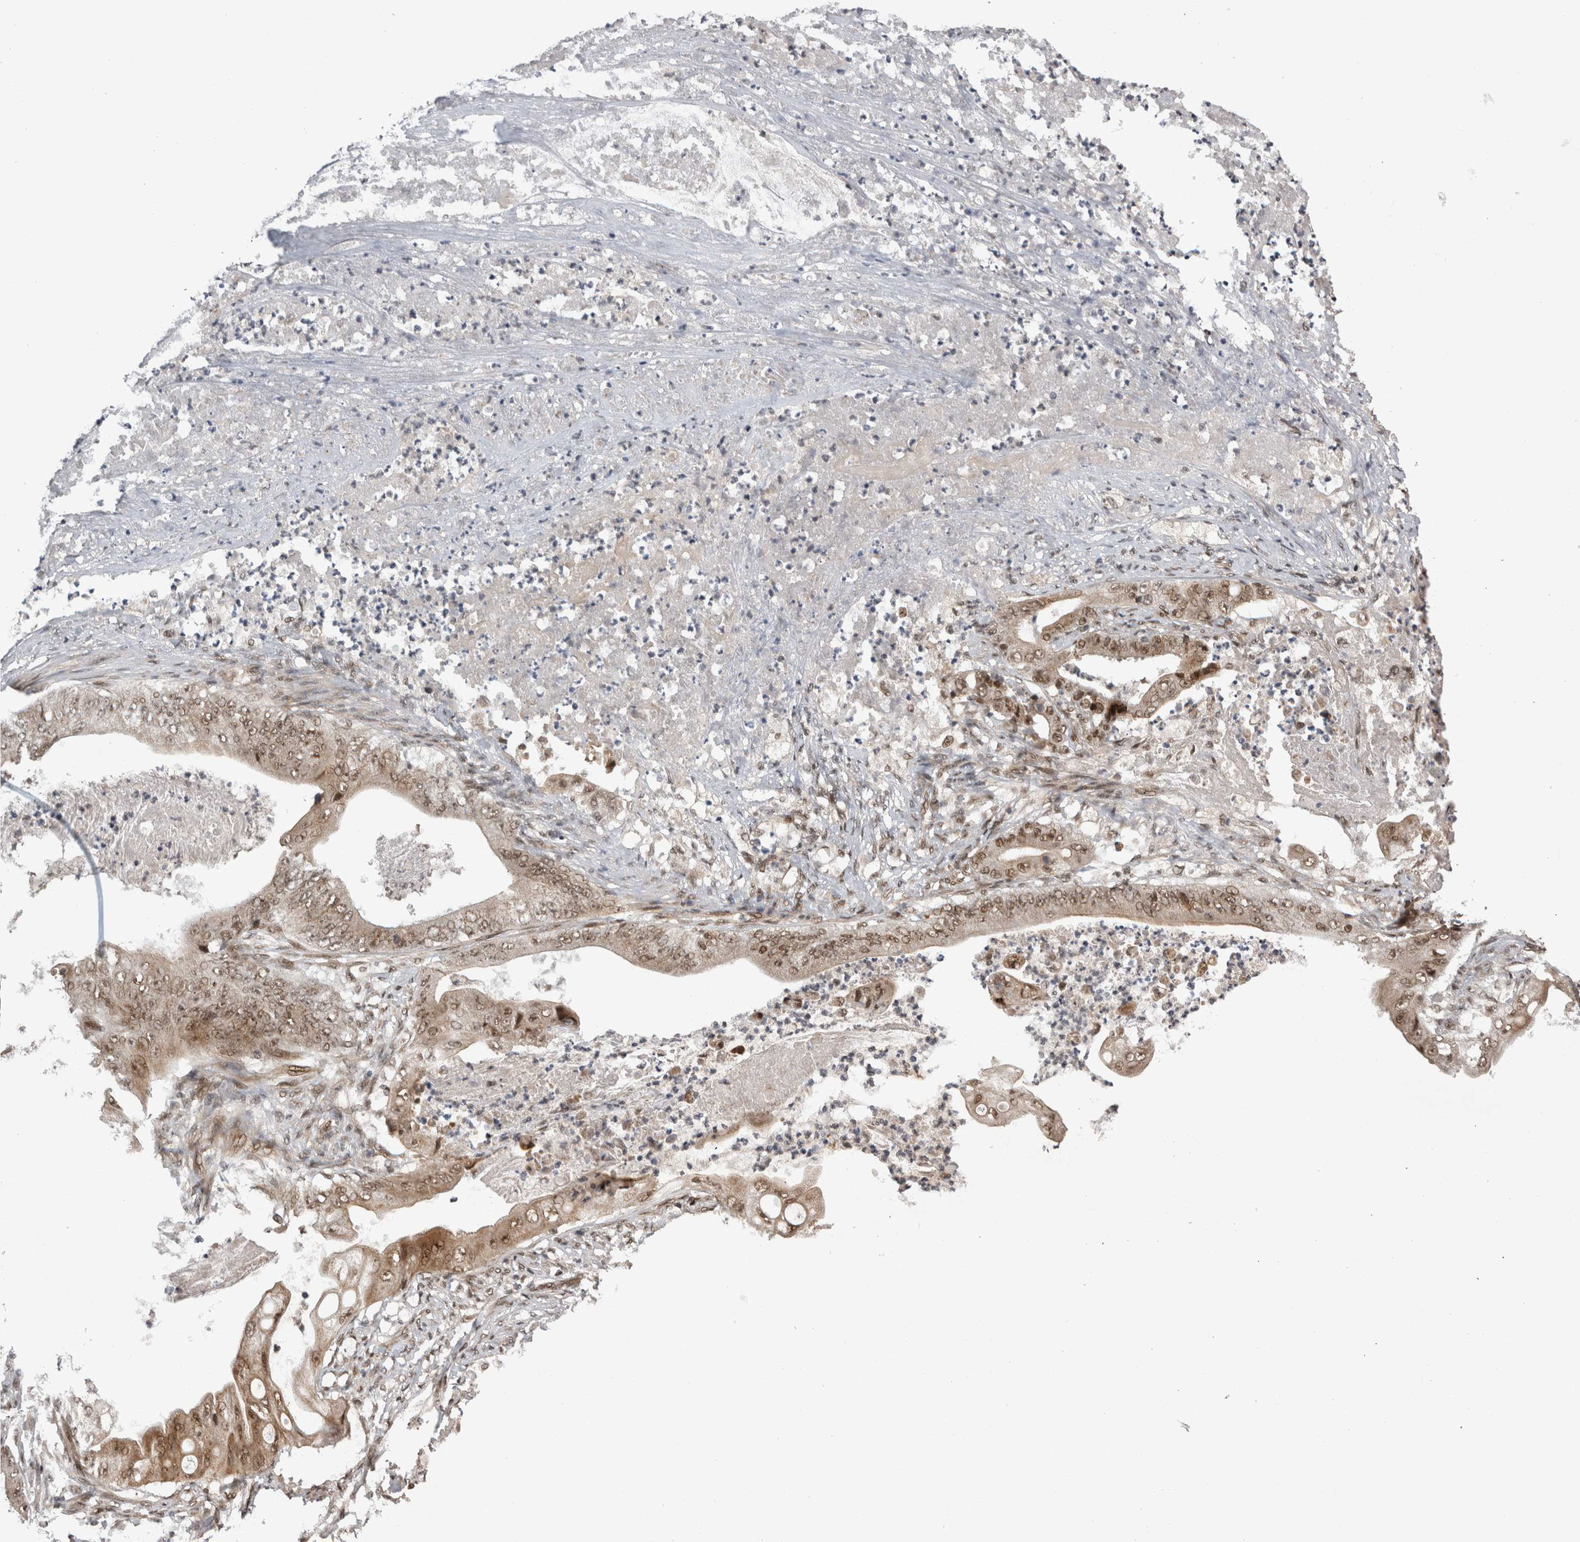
{"staining": {"intensity": "weak", "quantity": ">75%", "location": "nuclear"}, "tissue": "stomach cancer", "cell_type": "Tumor cells", "image_type": "cancer", "snomed": [{"axis": "morphology", "description": "Adenocarcinoma, NOS"}, {"axis": "topography", "description": "Stomach"}], "caption": "Stomach adenocarcinoma tissue shows weak nuclear positivity in approximately >75% of tumor cells Using DAB (3,3'-diaminobenzidine) (brown) and hematoxylin (blue) stains, captured at high magnification using brightfield microscopy.", "gene": "CPSF2", "patient": {"sex": "female", "age": 73}}